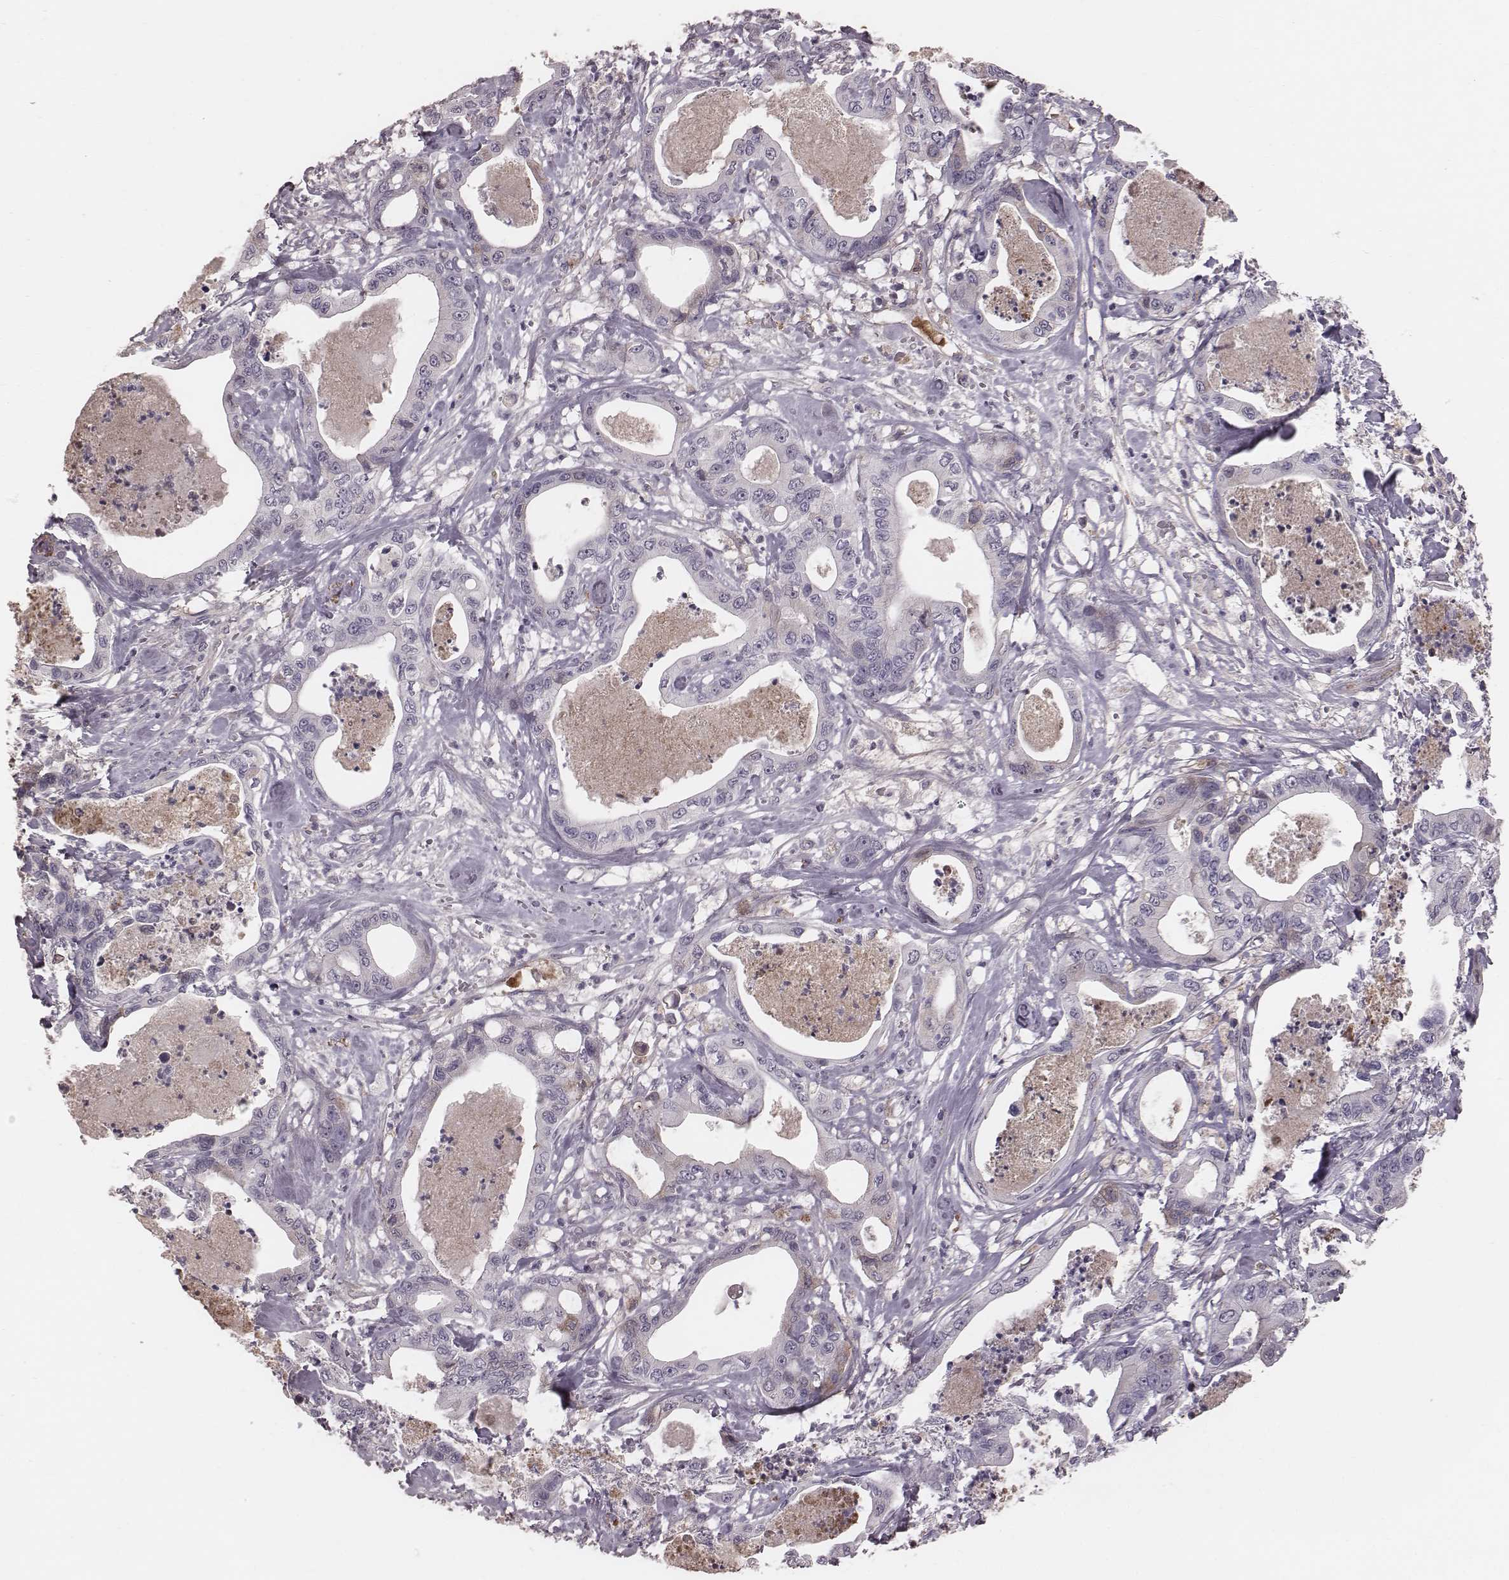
{"staining": {"intensity": "negative", "quantity": "none", "location": "none"}, "tissue": "pancreatic cancer", "cell_type": "Tumor cells", "image_type": "cancer", "snomed": [{"axis": "morphology", "description": "Adenocarcinoma, NOS"}, {"axis": "topography", "description": "Pancreas"}], "caption": "Immunohistochemical staining of human pancreatic adenocarcinoma exhibits no significant expression in tumor cells.", "gene": "CFTR", "patient": {"sex": "male", "age": 71}}